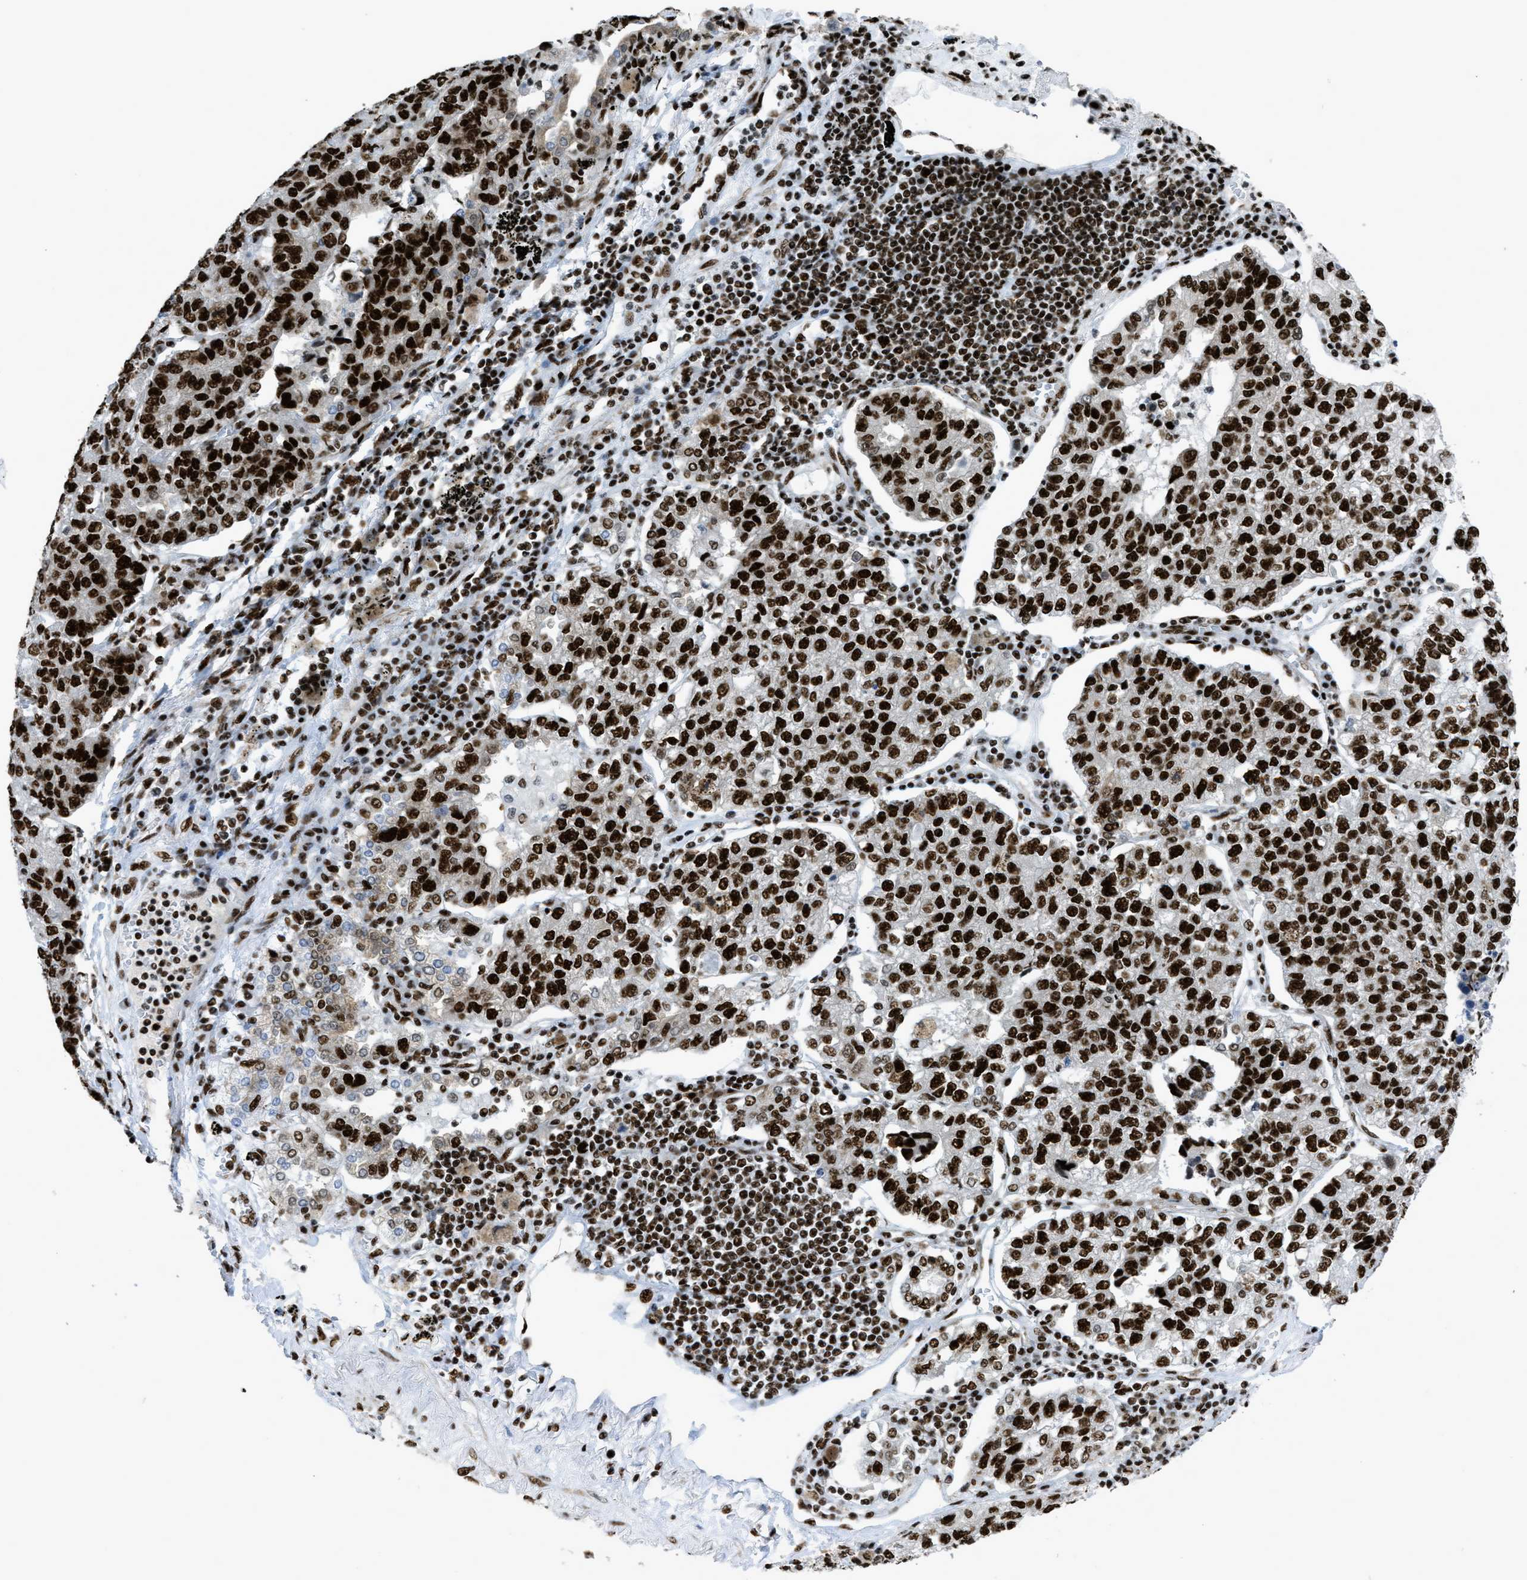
{"staining": {"intensity": "strong", "quantity": ">75%", "location": "nuclear"}, "tissue": "lung cancer", "cell_type": "Tumor cells", "image_type": "cancer", "snomed": [{"axis": "morphology", "description": "Adenocarcinoma, NOS"}, {"axis": "topography", "description": "Lung"}], "caption": "High-power microscopy captured an IHC photomicrograph of lung adenocarcinoma, revealing strong nuclear expression in approximately >75% of tumor cells. The staining is performed using DAB brown chromogen to label protein expression. The nuclei are counter-stained blue using hematoxylin.", "gene": "ZNF207", "patient": {"sex": "male", "age": 49}}